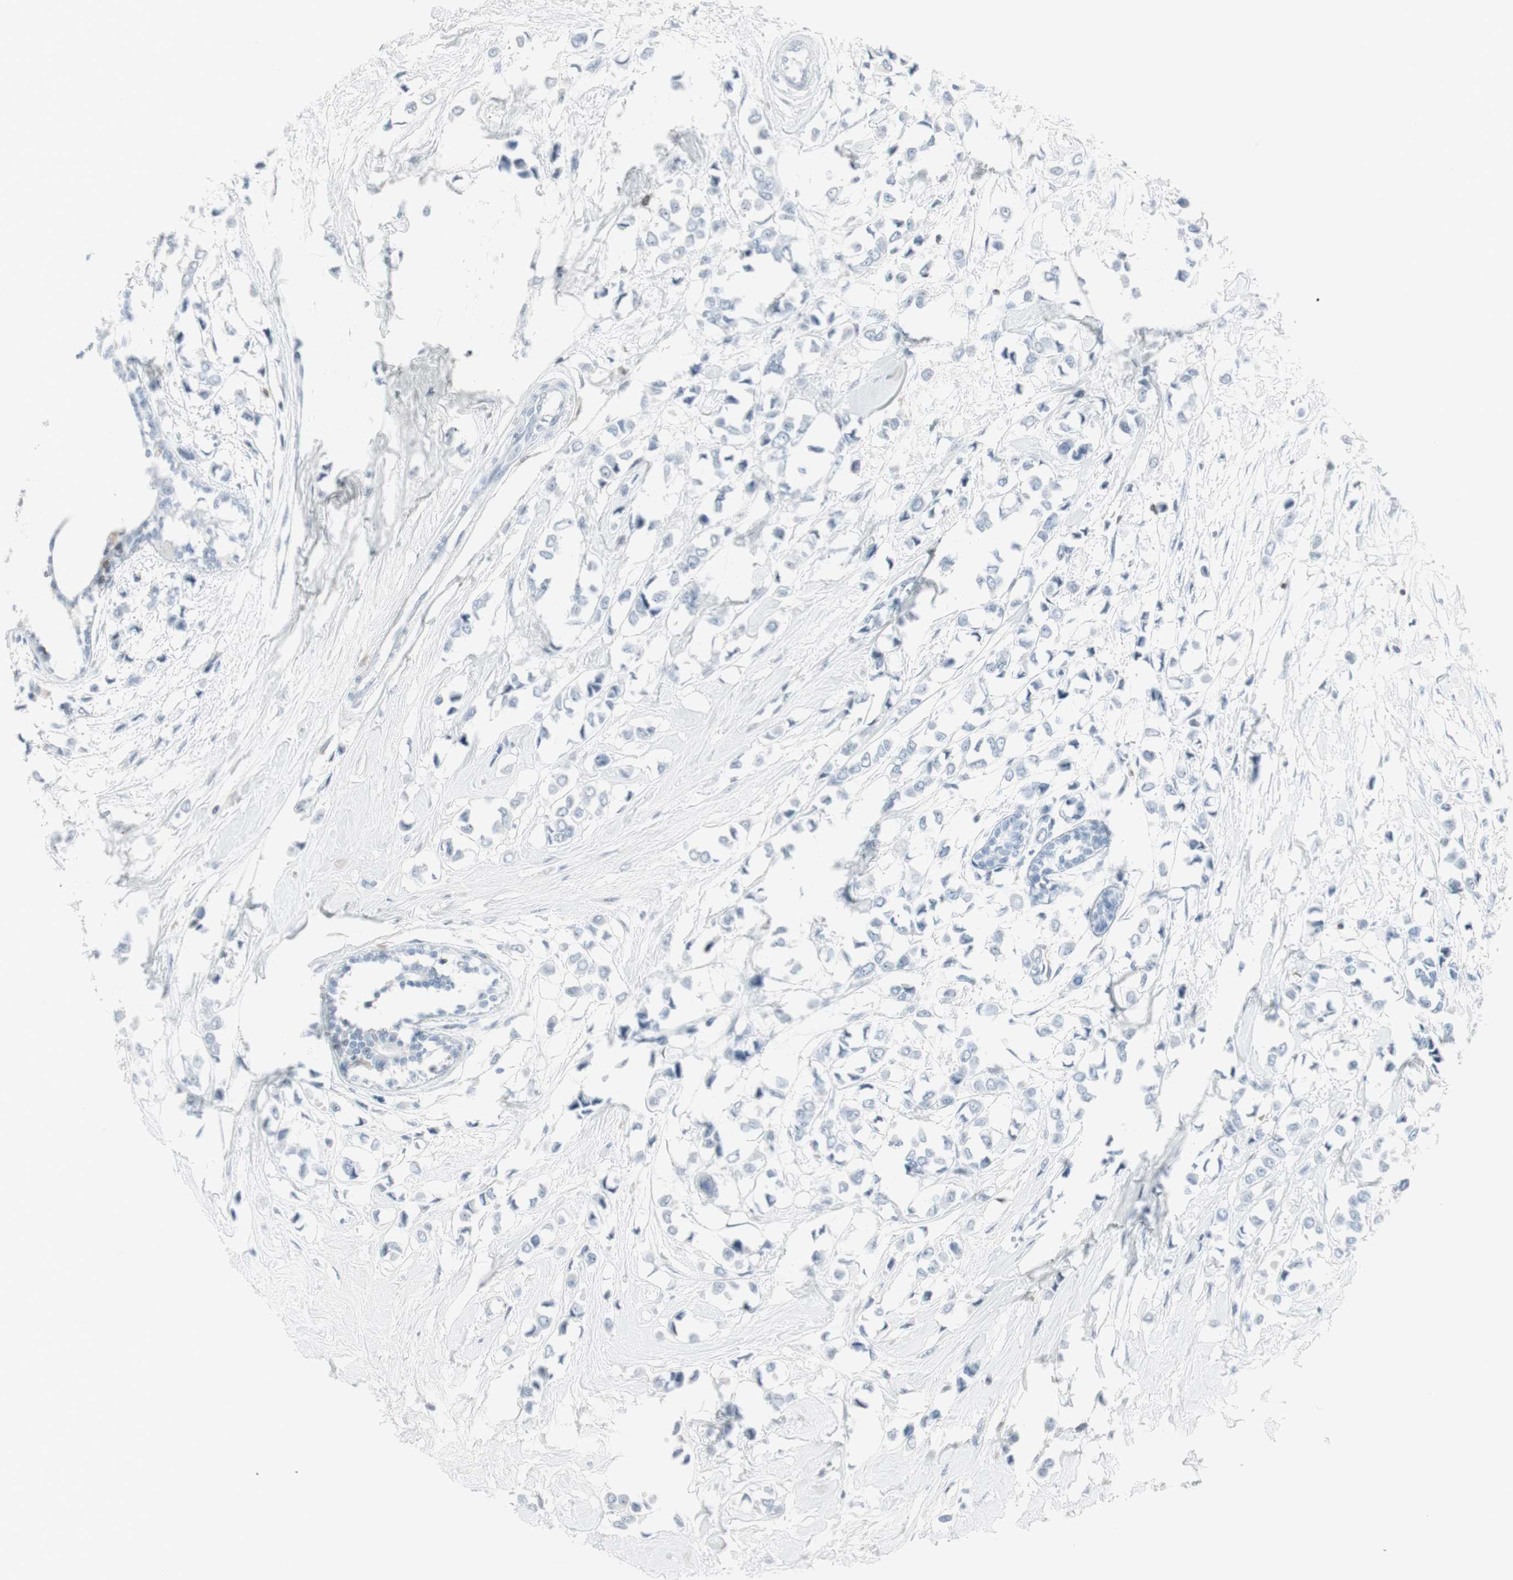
{"staining": {"intensity": "negative", "quantity": "none", "location": "none"}, "tissue": "breast cancer", "cell_type": "Tumor cells", "image_type": "cancer", "snomed": [{"axis": "morphology", "description": "Lobular carcinoma"}, {"axis": "topography", "description": "Breast"}], "caption": "Tumor cells are negative for protein expression in human lobular carcinoma (breast).", "gene": "NRG1", "patient": {"sex": "female", "age": 51}}